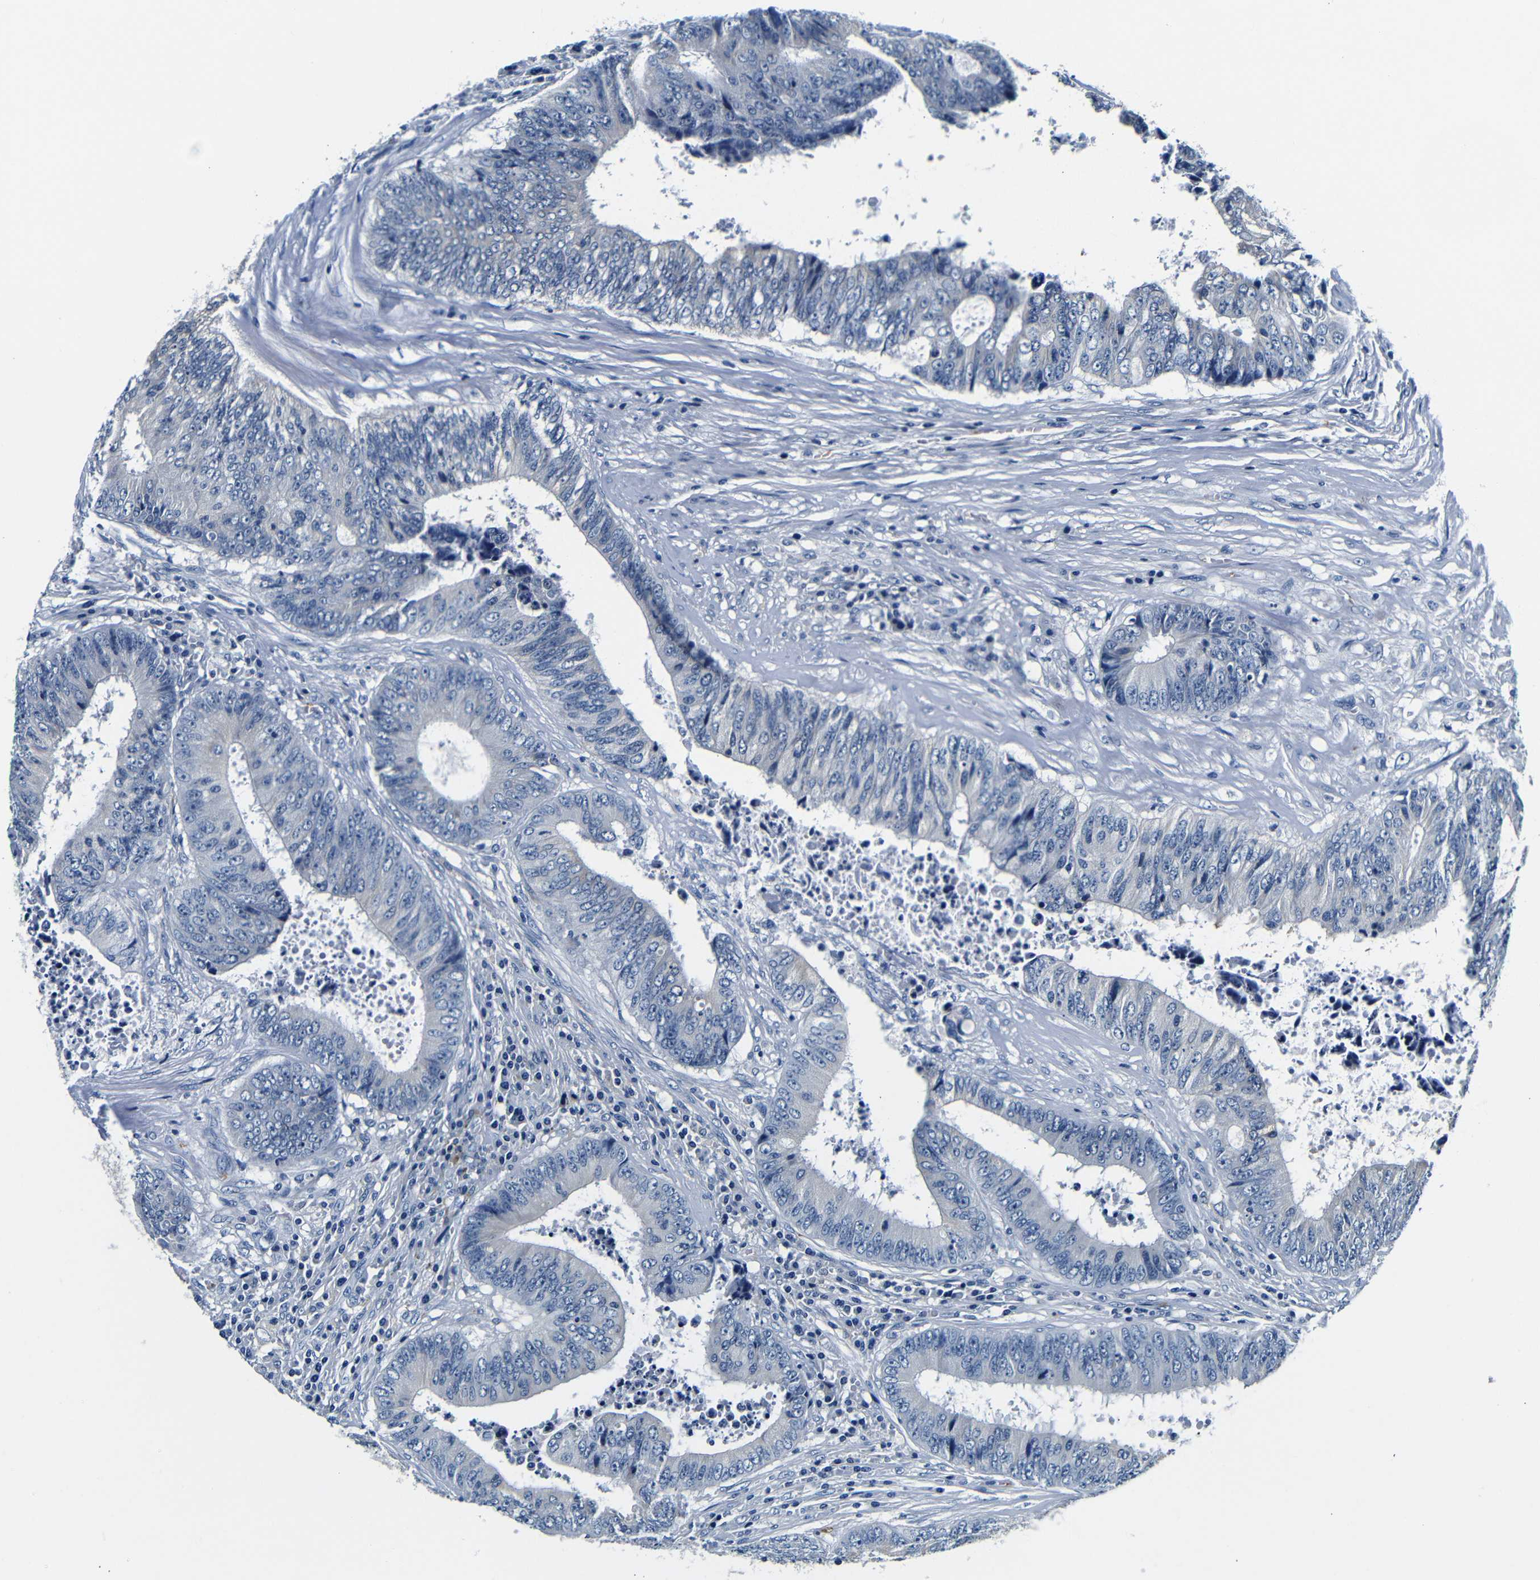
{"staining": {"intensity": "negative", "quantity": "none", "location": "none"}, "tissue": "colorectal cancer", "cell_type": "Tumor cells", "image_type": "cancer", "snomed": [{"axis": "morphology", "description": "Adenocarcinoma, NOS"}, {"axis": "topography", "description": "Rectum"}], "caption": "Immunohistochemistry of human adenocarcinoma (colorectal) exhibits no positivity in tumor cells.", "gene": "GP1BA", "patient": {"sex": "male", "age": 72}}